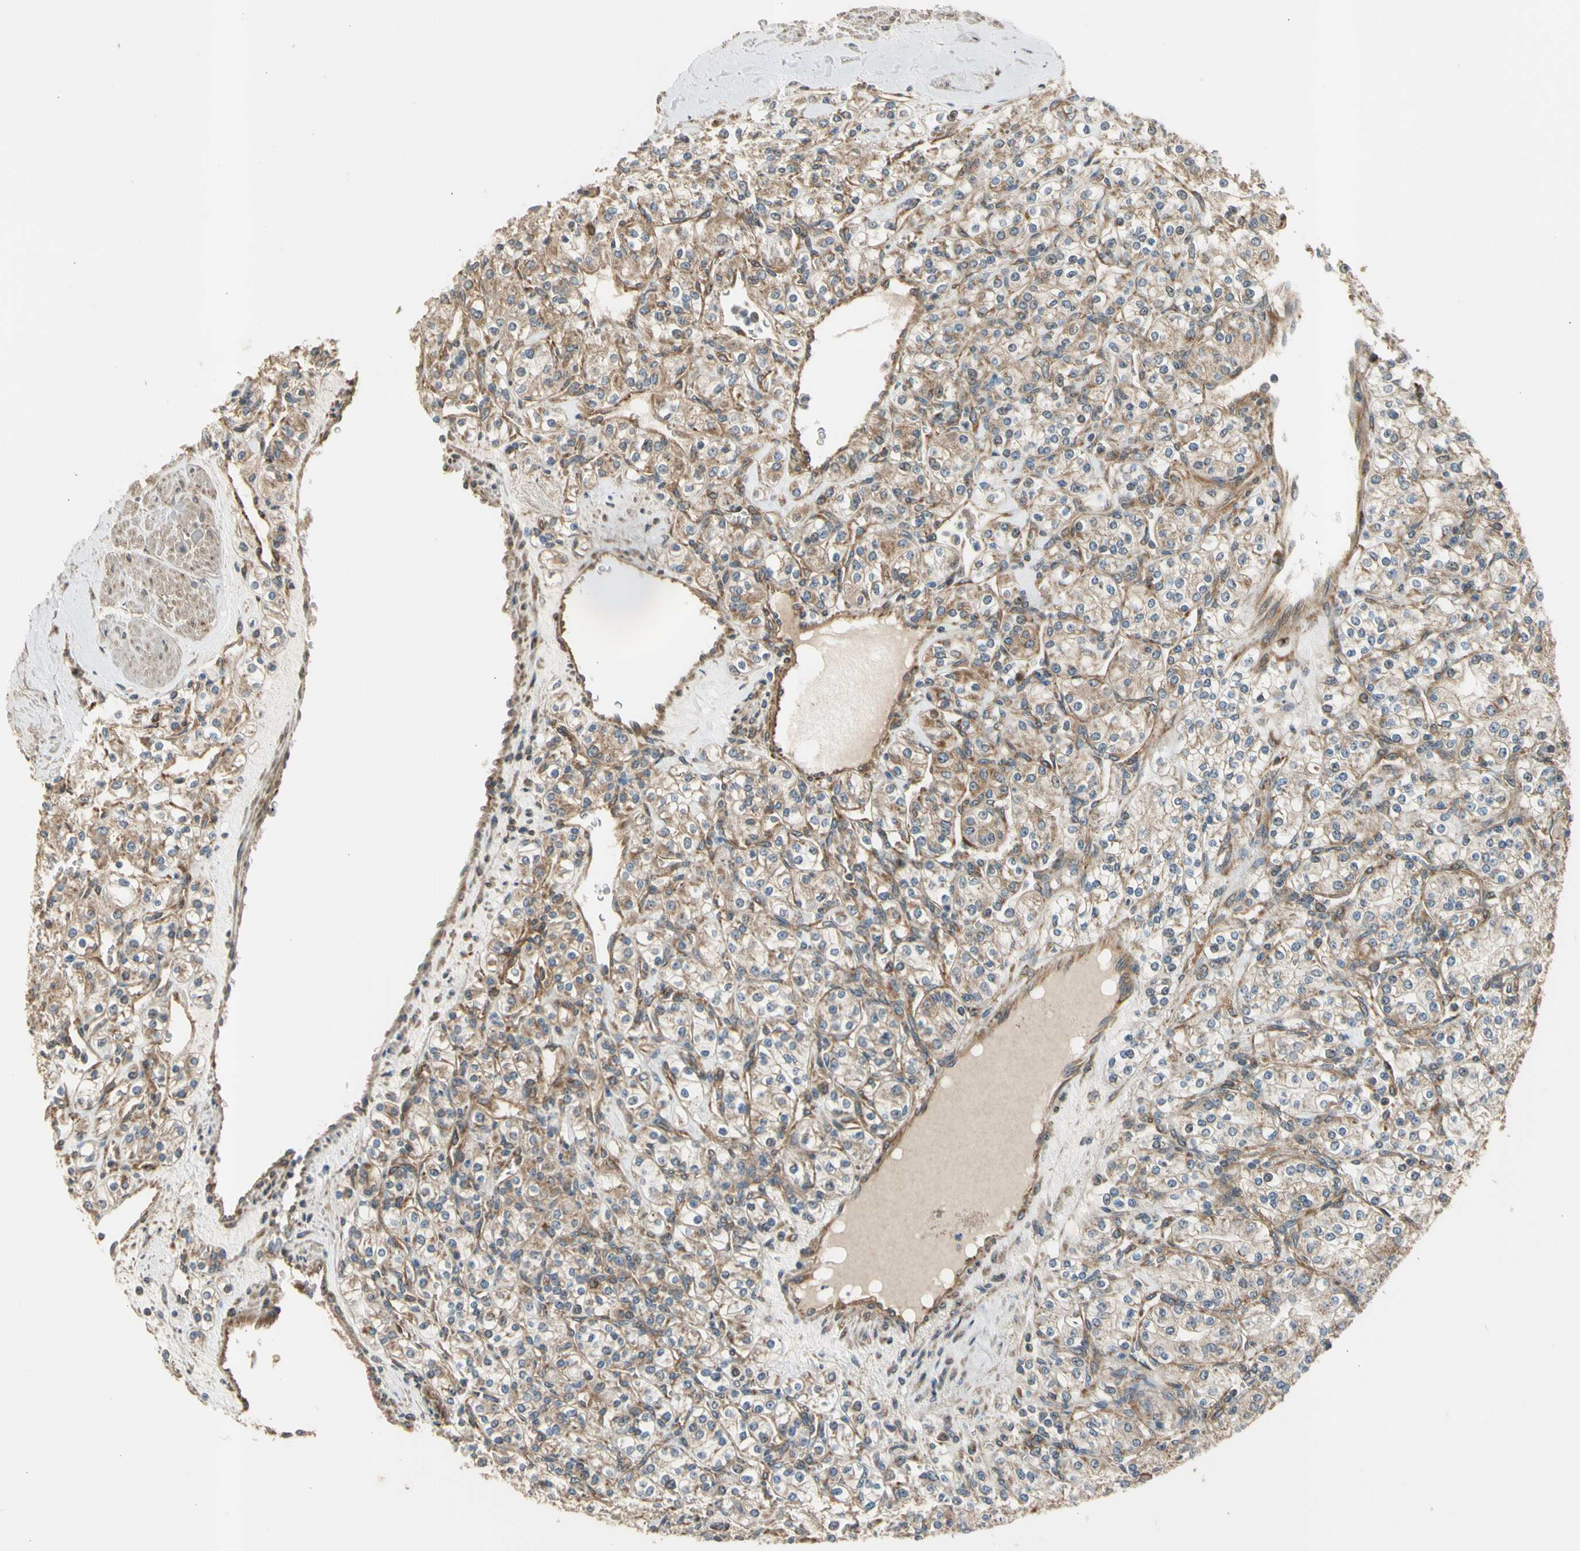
{"staining": {"intensity": "moderate", "quantity": ">75%", "location": "cytoplasmic/membranous"}, "tissue": "renal cancer", "cell_type": "Tumor cells", "image_type": "cancer", "snomed": [{"axis": "morphology", "description": "Adenocarcinoma, NOS"}, {"axis": "topography", "description": "Kidney"}], "caption": "A photomicrograph of renal adenocarcinoma stained for a protein exhibits moderate cytoplasmic/membranous brown staining in tumor cells.", "gene": "EFNB2", "patient": {"sex": "male", "age": 77}}